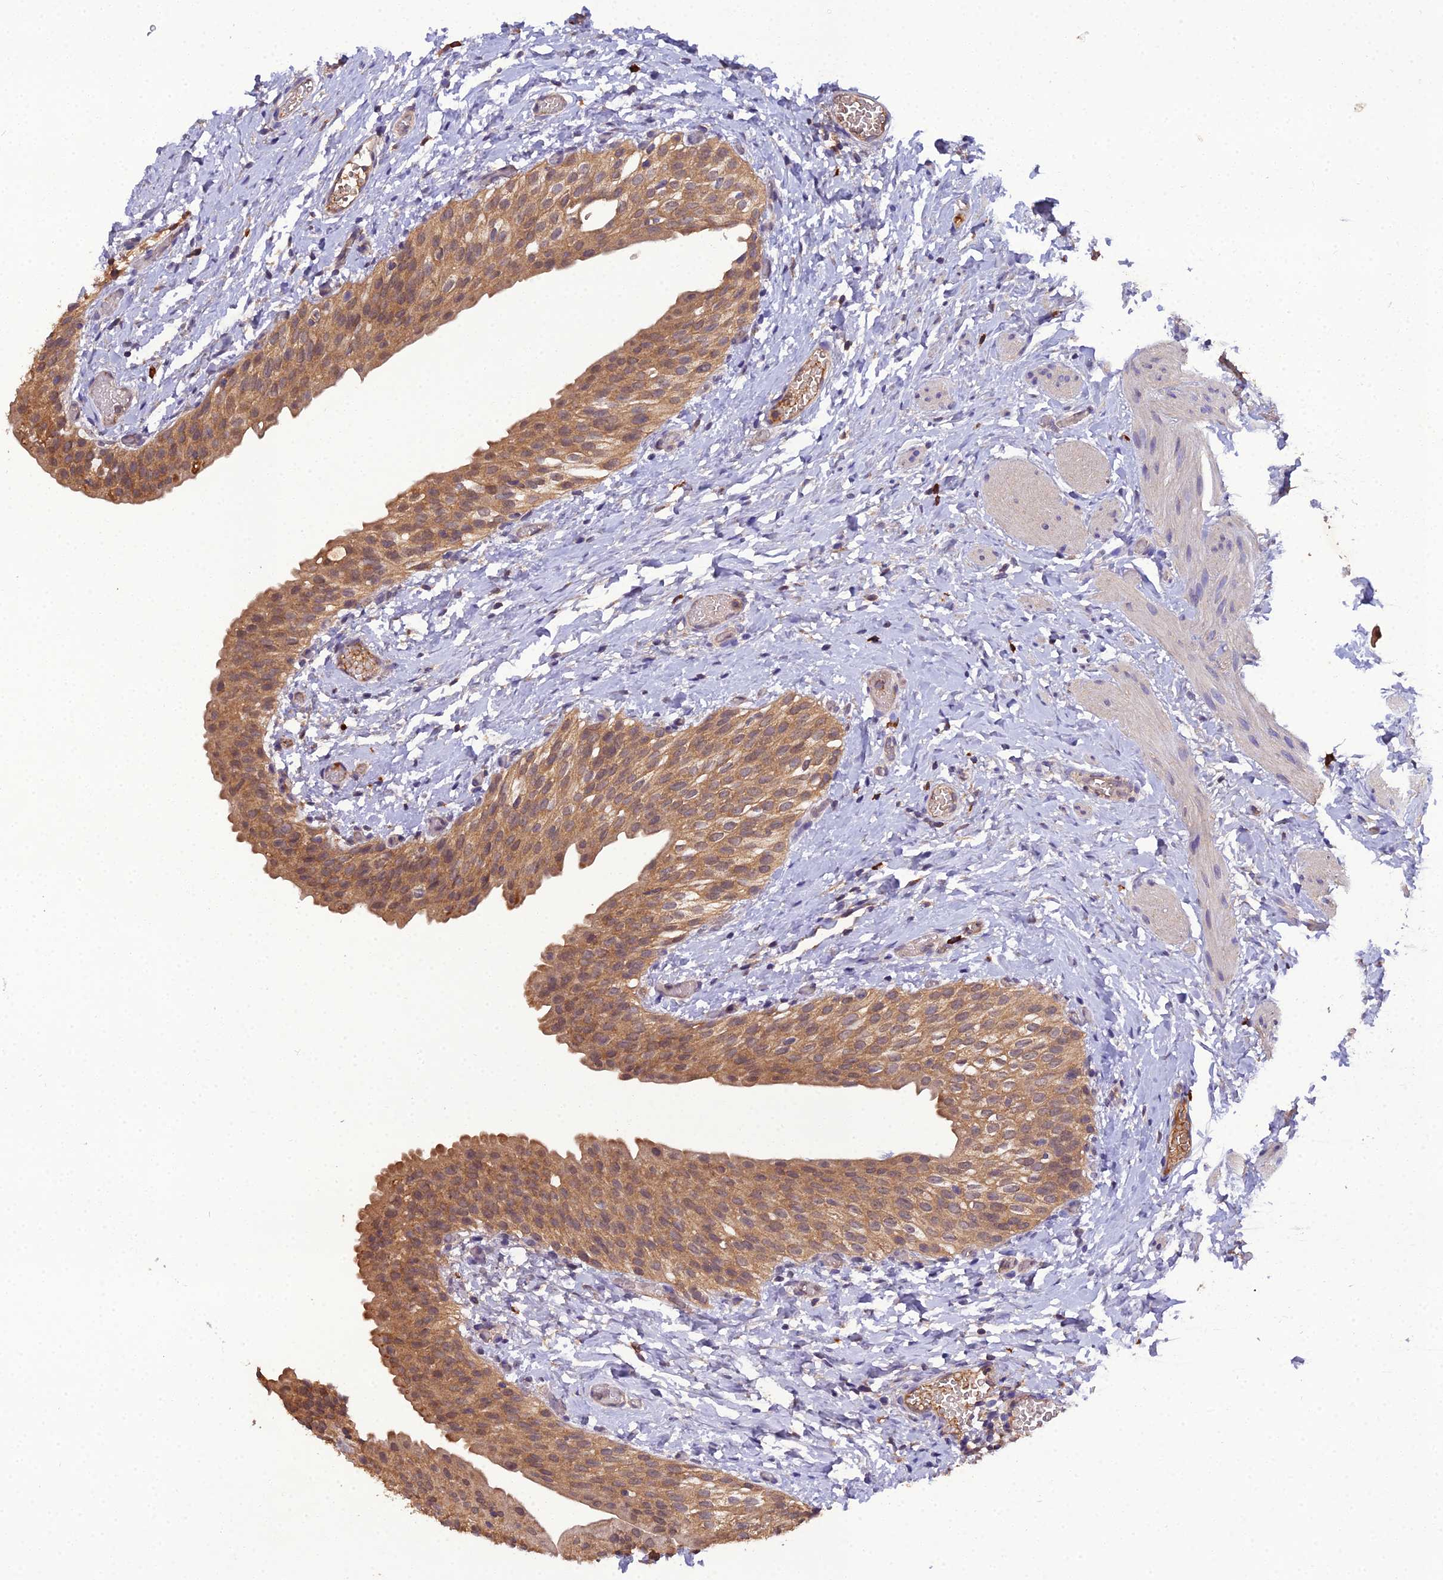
{"staining": {"intensity": "moderate", "quantity": ">75%", "location": "cytoplasmic/membranous"}, "tissue": "urinary bladder", "cell_type": "Urothelial cells", "image_type": "normal", "snomed": [{"axis": "morphology", "description": "Normal tissue, NOS"}, {"axis": "topography", "description": "Urinary bladder"}], "caption": "Protein staining by immunohistochemistry exhibits moderate cytoplasmic/membranous expression in approximately >75% of urothelial cells in normal urinary bladder.", "gene": "TMEM258", "patient": {"sex": "male", "age": 1}}